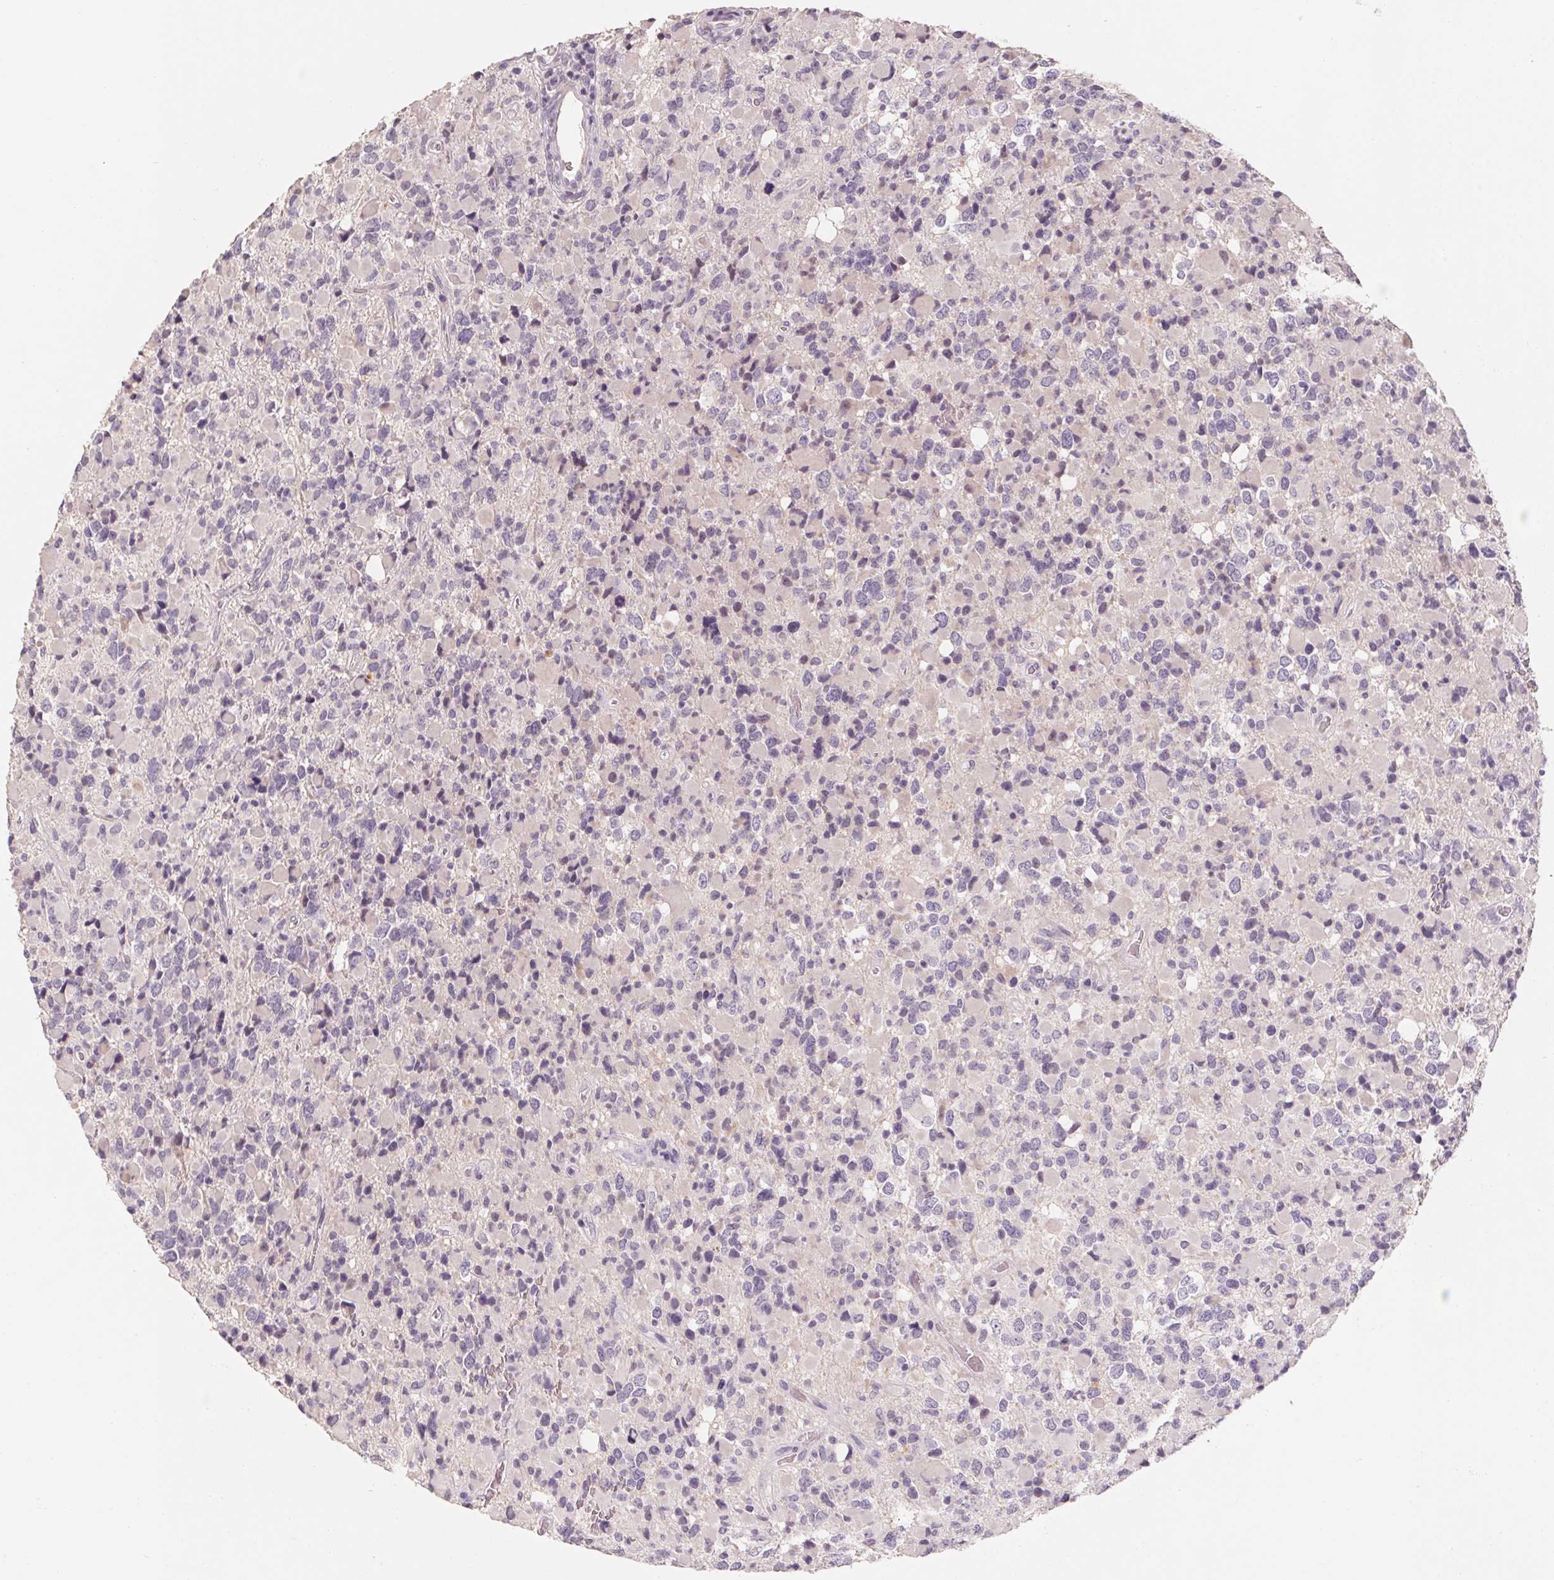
{"staining": {"intensity": "negative", "quantity": "none", "location": "none"}, "tissue": "glioma", "cell_type": "Tumor cells", "image_type": "cancer", "snomed": [{"axis": "morphology", "description": "Glioma, malignant, High grade"}, {"axis": "topography", "description": "Brain"}], "caption": "Tumor cells are negative for brown protein staining in glioma.", "gene": "CAPZA3", "patient": {"sex": "female", "age": 40}}